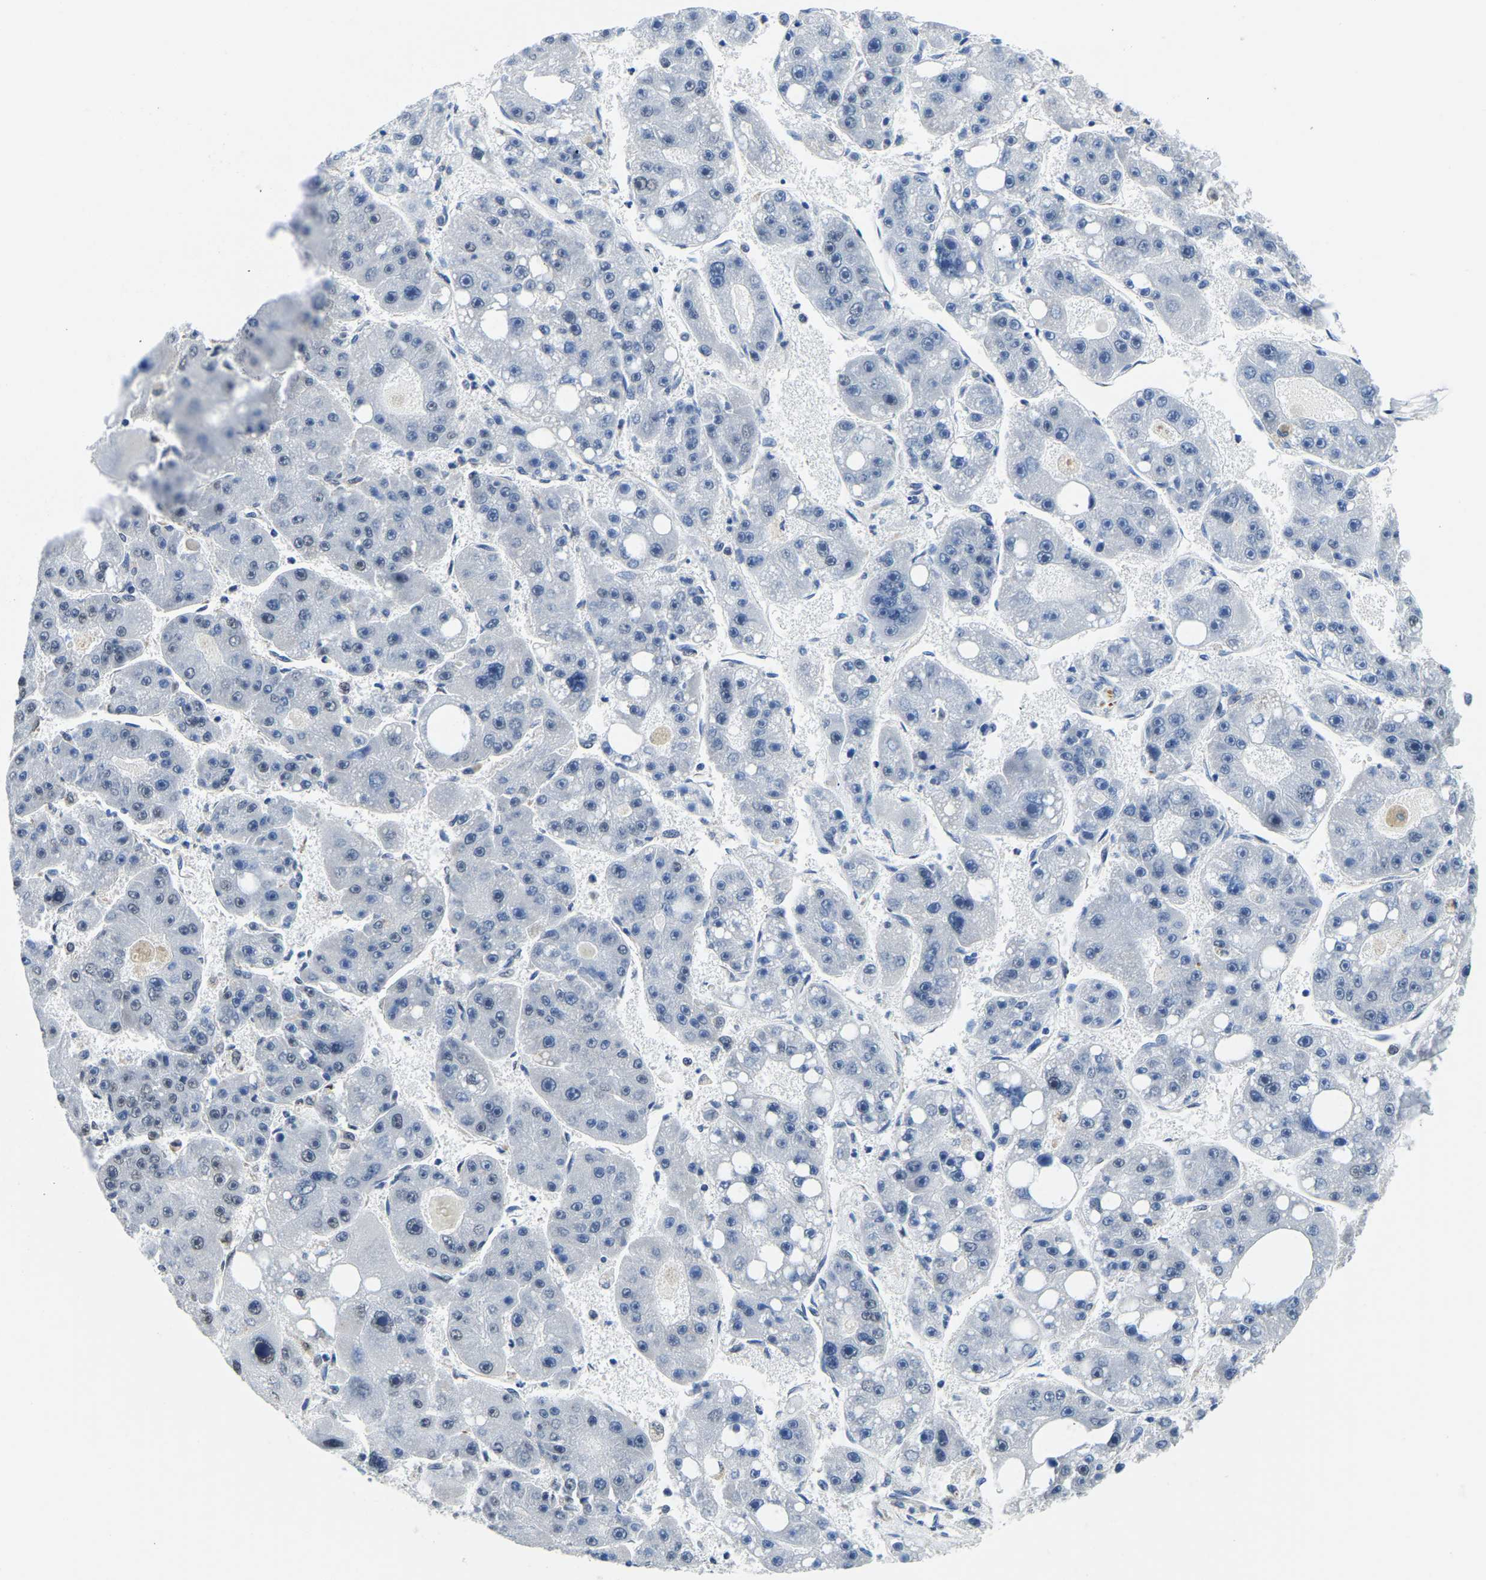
{"staining": {"intensity": "negative", "quantity": "none", "location": "none"}, "tissue": "liver cancer", "cell_type": "Tumor cells", "image_type": "cancer", "snomed": [{"axis": "morphology", "description": "Carcinoma, Hepatocellular, NOS"}, {"axis": "topography", "description": "Liver"}], "caption": "Immunohistochemistry of liver cancer reveals no expression in tumor cells.", "gene": "BNIP3L", "patient": {"sex": "female", "age": 61}}